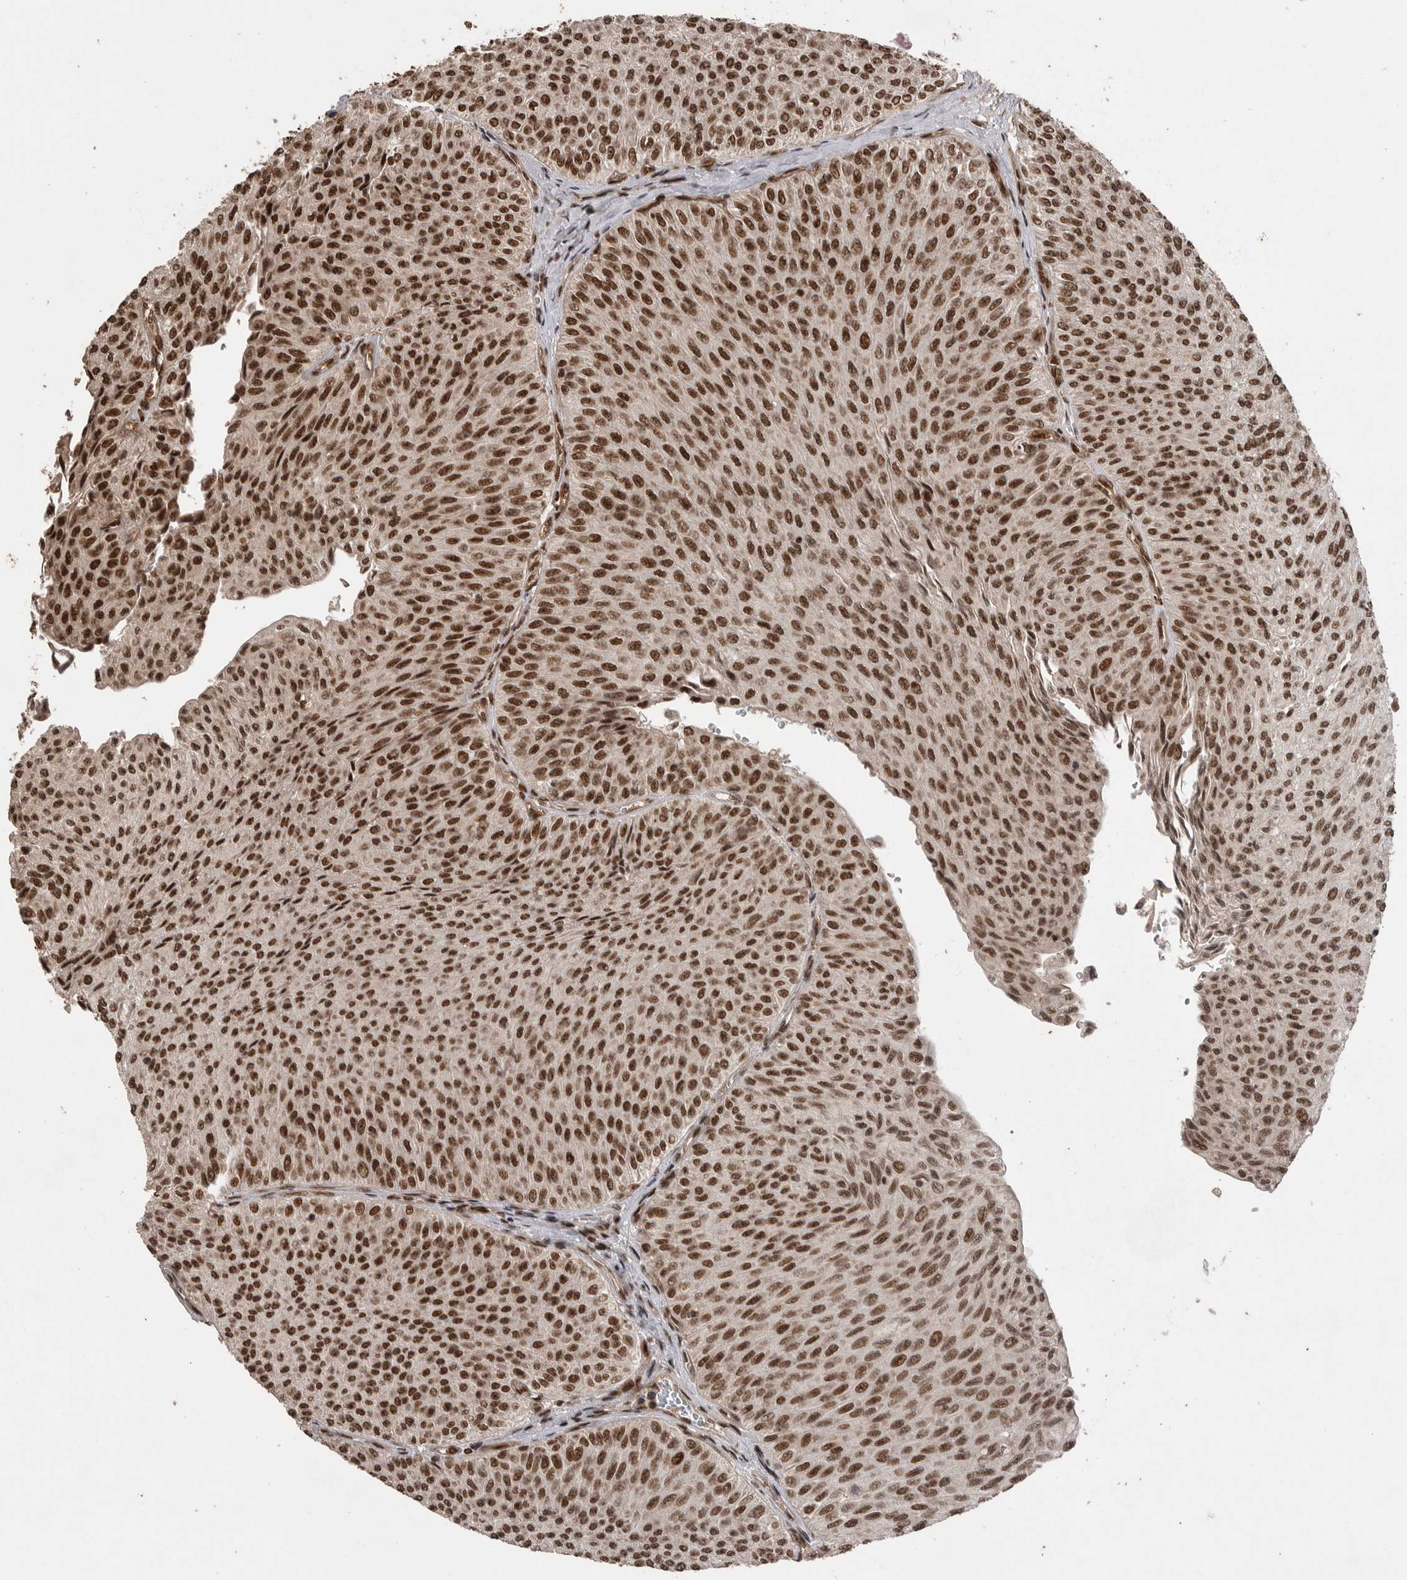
{"staining": {"intensity": "strong", "quantity": ">75%", "location": "nuclear"}, "tissue": "urothelial cancer", "cell_type": "Tumor cells", "image_type": "cancer", "snomed": [{"axis": "morphology", "description": "Urothelial carcinoma, Low grade"}, {"axis": "topography", "description": "Urinary bladder"}], "caption": "Urothelial cancer tissue shows strong nuclear staining in about >75% of tumor cells, visualized by immunohistochemistry. The protein of interest is stained brown, and the nuclei are stained in blue (DAB (3,3'-diaminobenzidine) IHC with brightfield microscopy, high magnification).", "gene": "PPP1R8", "patient": {"sex": "male", "age": 78}}